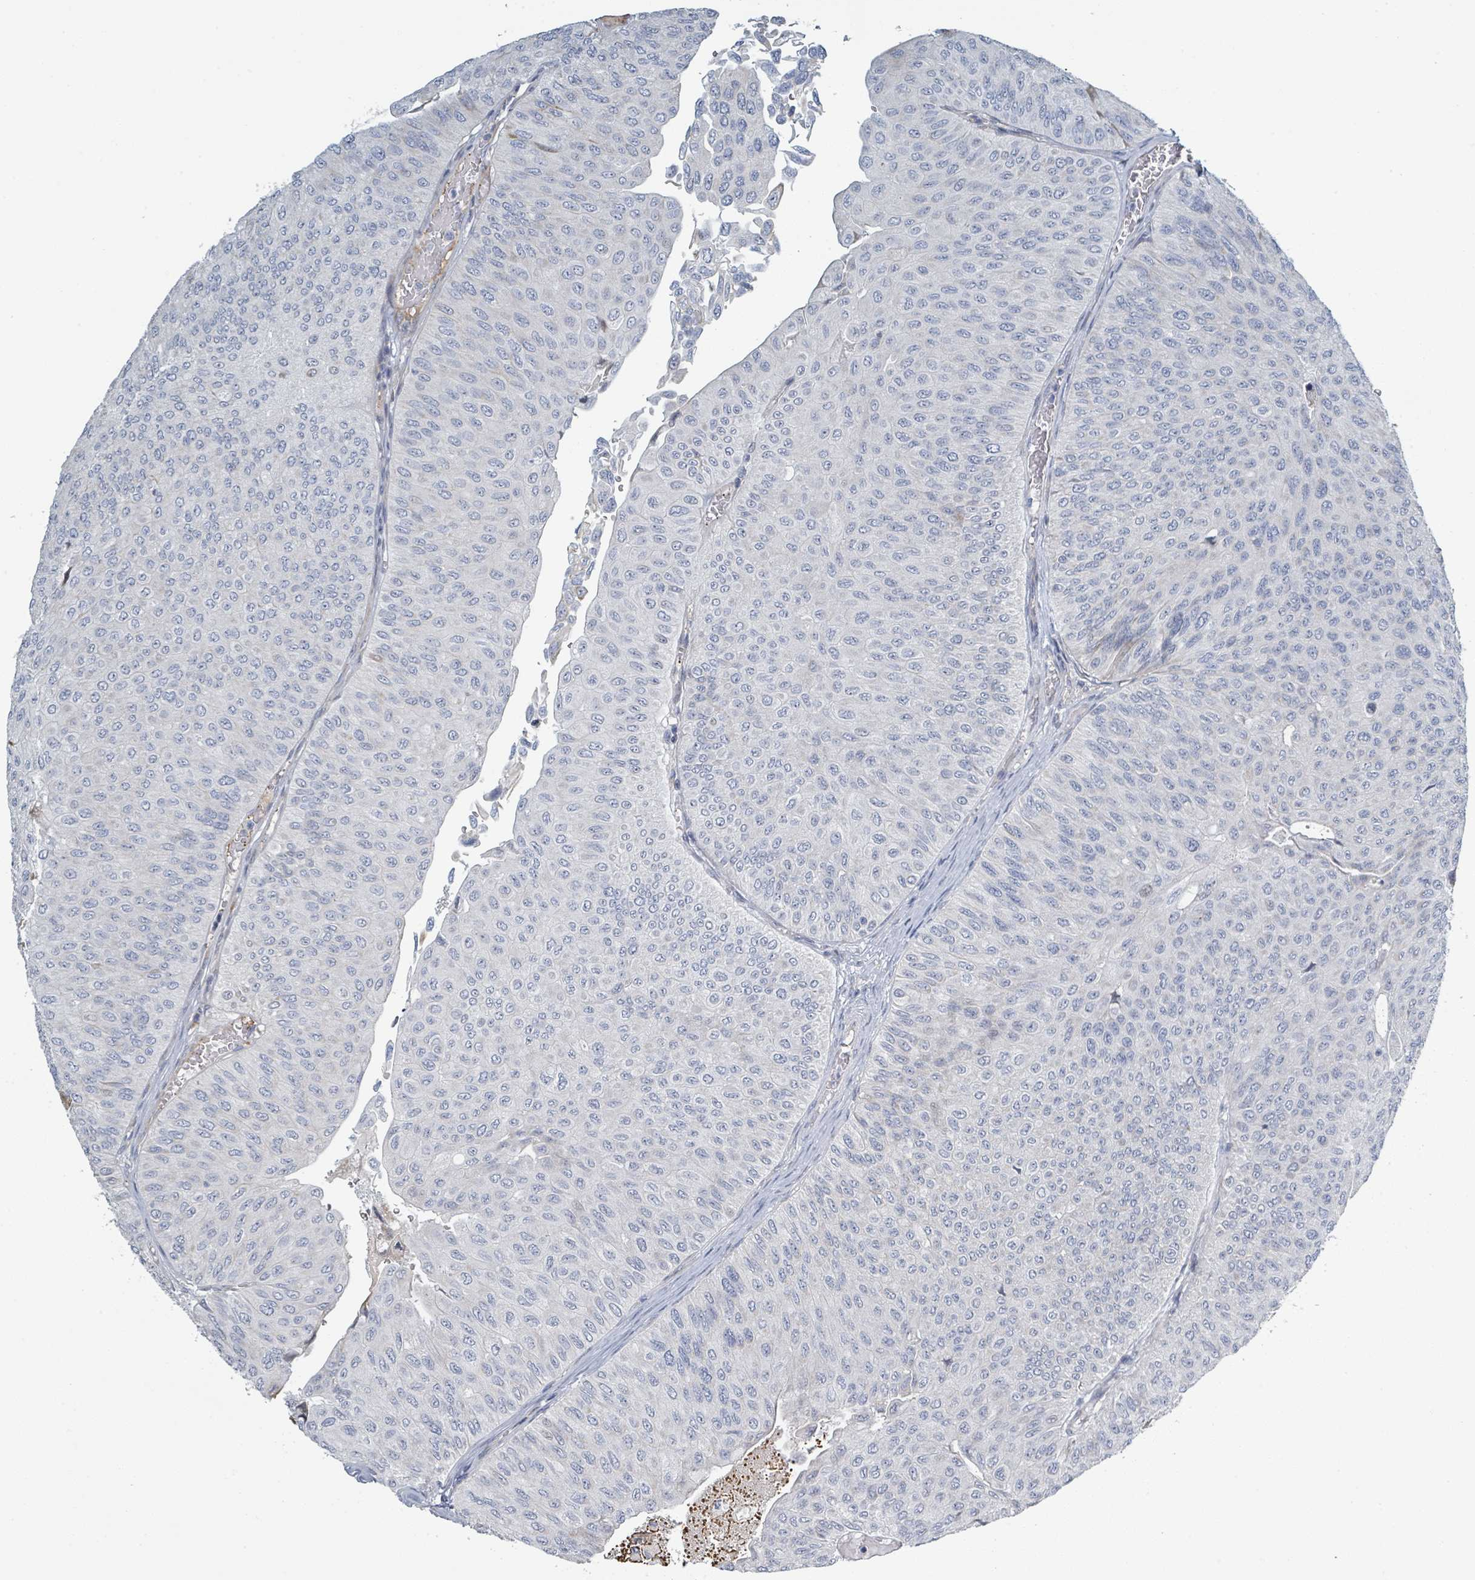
{"staining": {"intensity": "negative", "quantity": "none", "location": "none"}, "tissue": "urothelial cancer", "cell_type": "Tumor cells", "image_type": "cancer", "snomed": [{"axis": "morphology", "description": "Urothelial carcinoma, NOS"}, {"axis": "topography", "description": "Urinary bladder"}], "caption": "This is an immunohistochemistry (IHC) micrograph of urothelial cancer. There is no expression in tumor cells.", "gene": "RAB33B", "patient": {"sex": "male", "age": 59}}